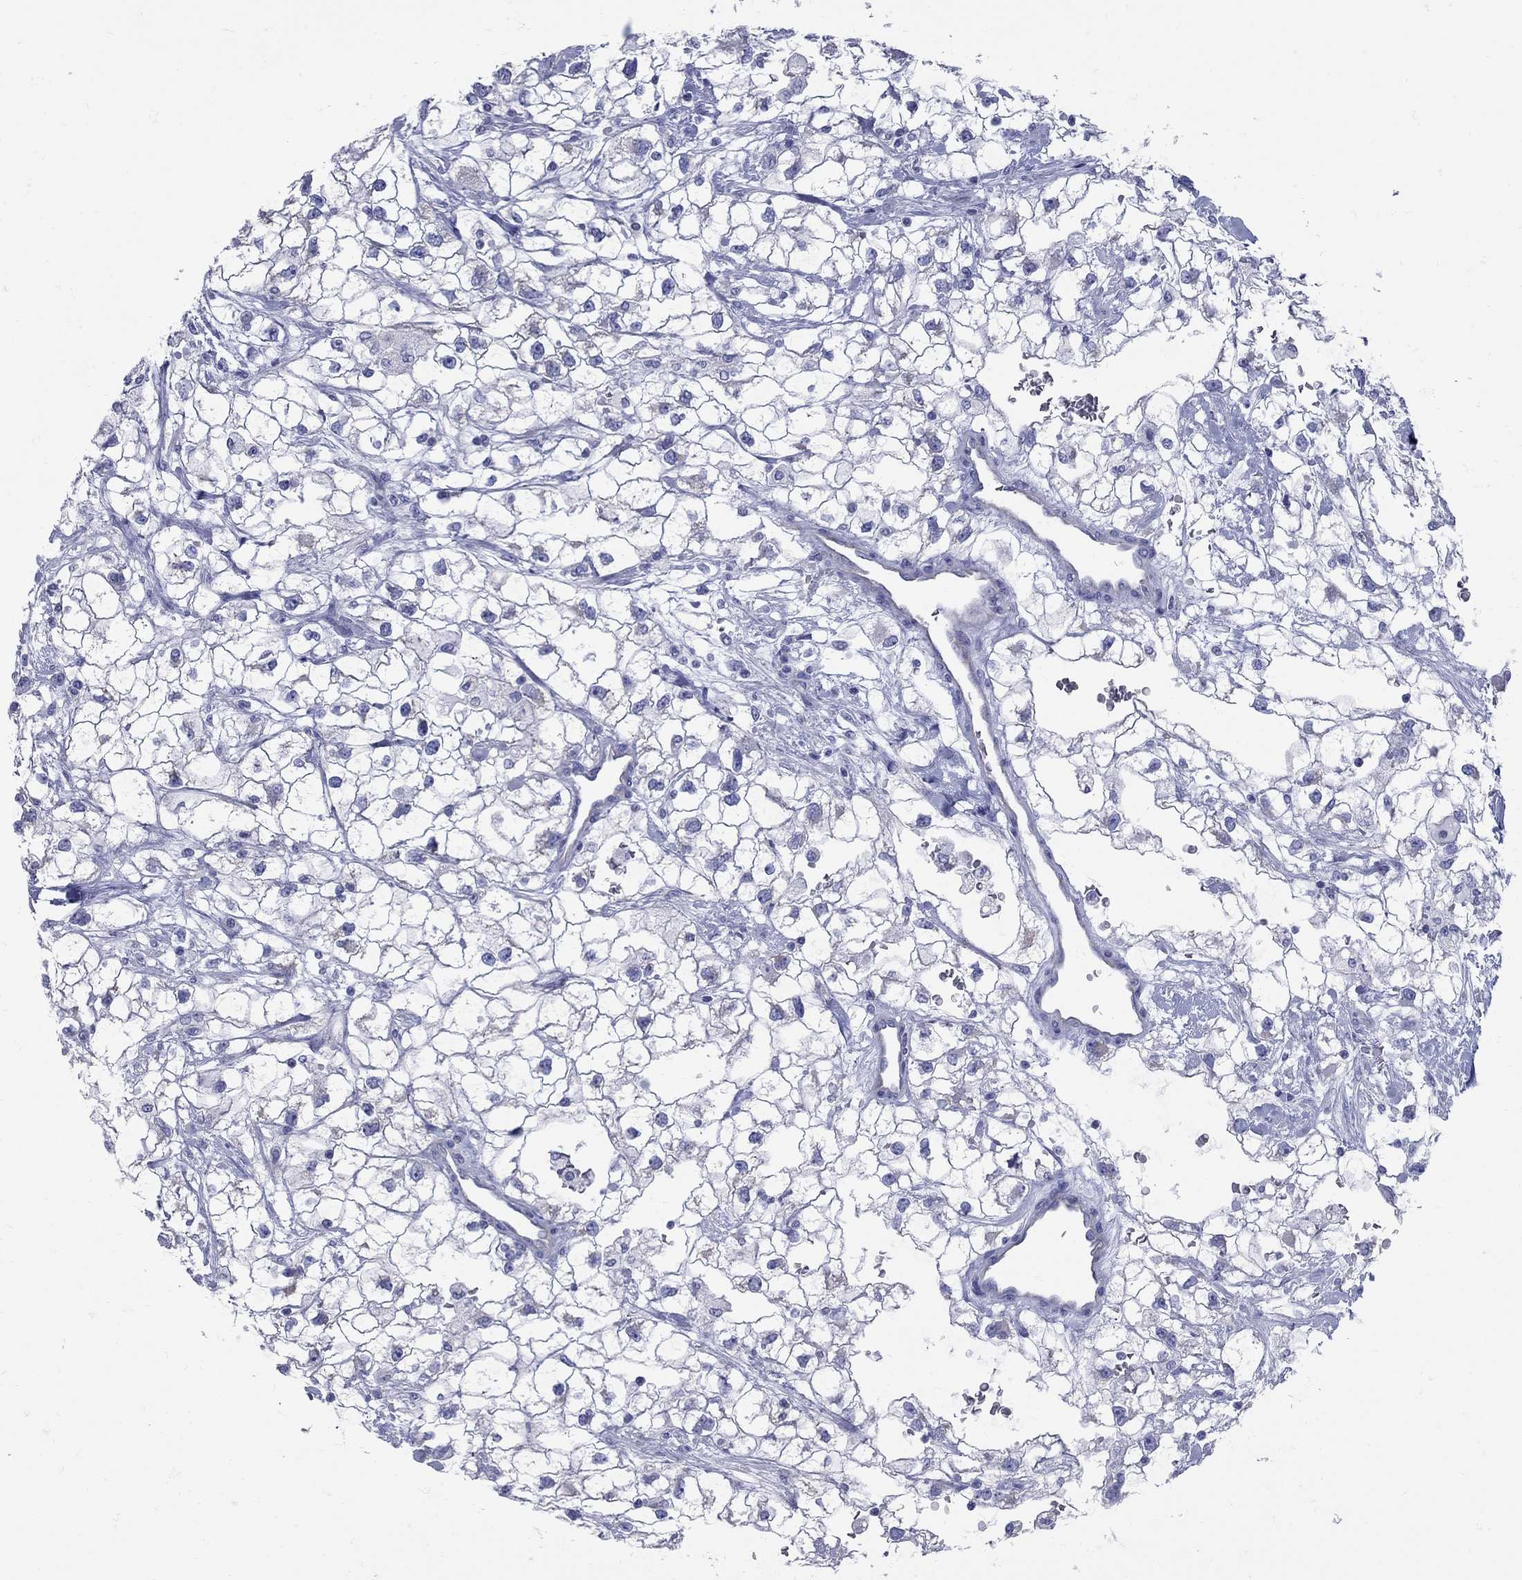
{"staining": {"intensity": "negative", "quantity": "none", "location": "none"}, "tissue": "renal cancer", "cell_type": "Tumor cells", "image_type": "cancer", "snomed": [{"axis": "morphology", "description": "Adenocarcinoma, NOS"}, {"axis": "topography", "description": "Kidney"}], "caption": "Renal adenocarcinoma was stained to show a protein in brown. There is no significant staining in tumor cells.", "gene": "PDZD3", "patient": {"sex": "male", "age": 59}}